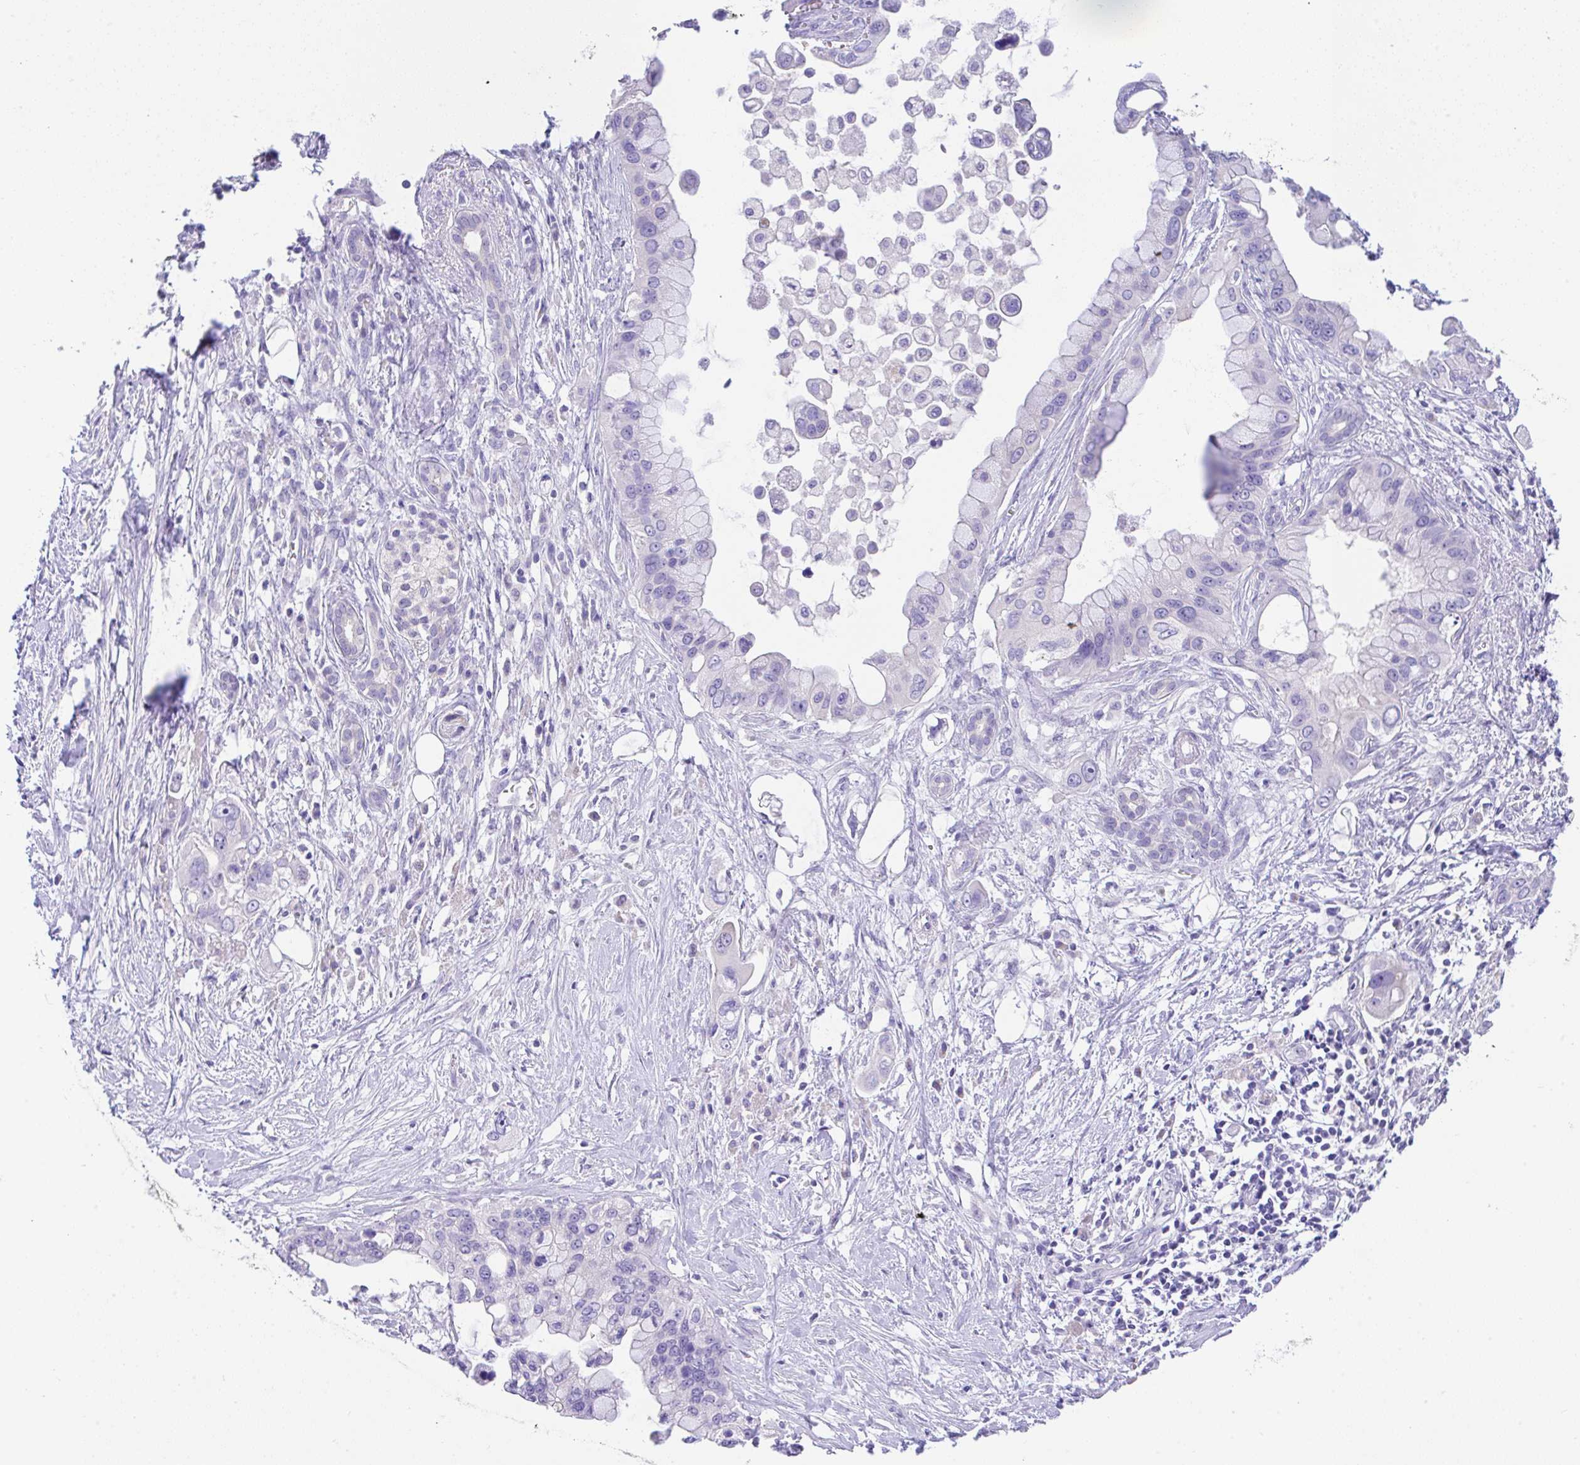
{"staining": {"intensity": "negative", "quantity": "none", "location": "none"}, "tissue": "pancreatic cancer", "cell_type": "Tumor cells", "image_type": "cancer", "snomed": [{"axis": "morphology", "description": "Adenocarcinoma, NOS"}, {"axis": "topography", "description": "Pancreas"}], "caption": "Tumor cells are negative for brown protein staining in pancreatic adenocarcinoma.", "gene": "SERPINE3", "patient": {"sex": "female", "age": 83}}